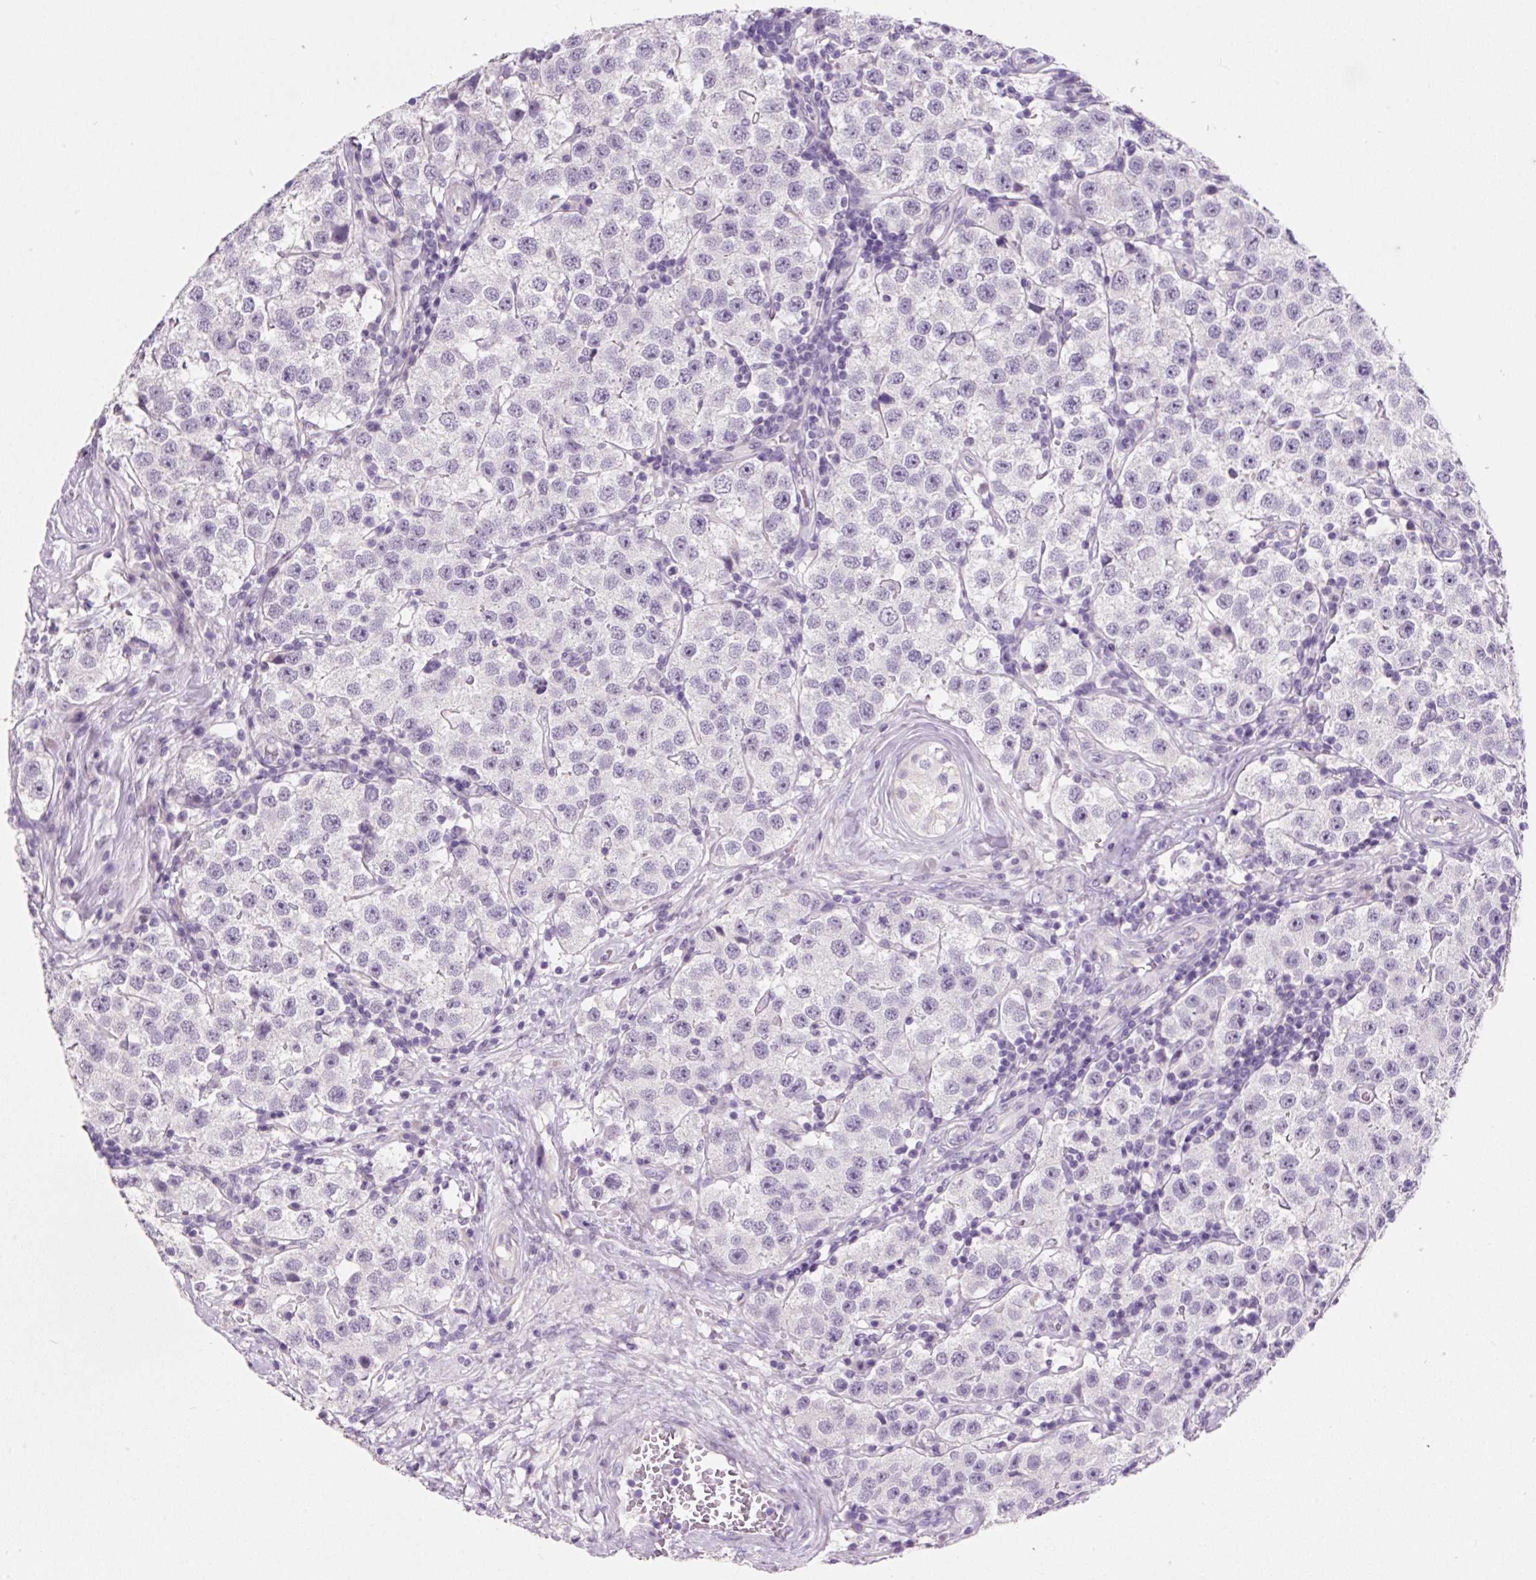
{"staining": {"intensity": "negative", "quantity": "none", "location": "none"}, "tissue": "testis cancer", "cell_type": "Tumor cells", "image_type": "cancer", "snomed": [{"axis": "morphology", "description": "Seminoma, NOS"}, {"axis": "topography", "description": "Testis"}], "caption": "Testis cancer was stained to show a protein in brown. There is no significant staining in tumor cells. The staining is performed using DAB brown chromogen with nuclei counter-stained in using hematoxylin.", "gene": "SYP", "patient": {"sex": "male", "age": 34}}